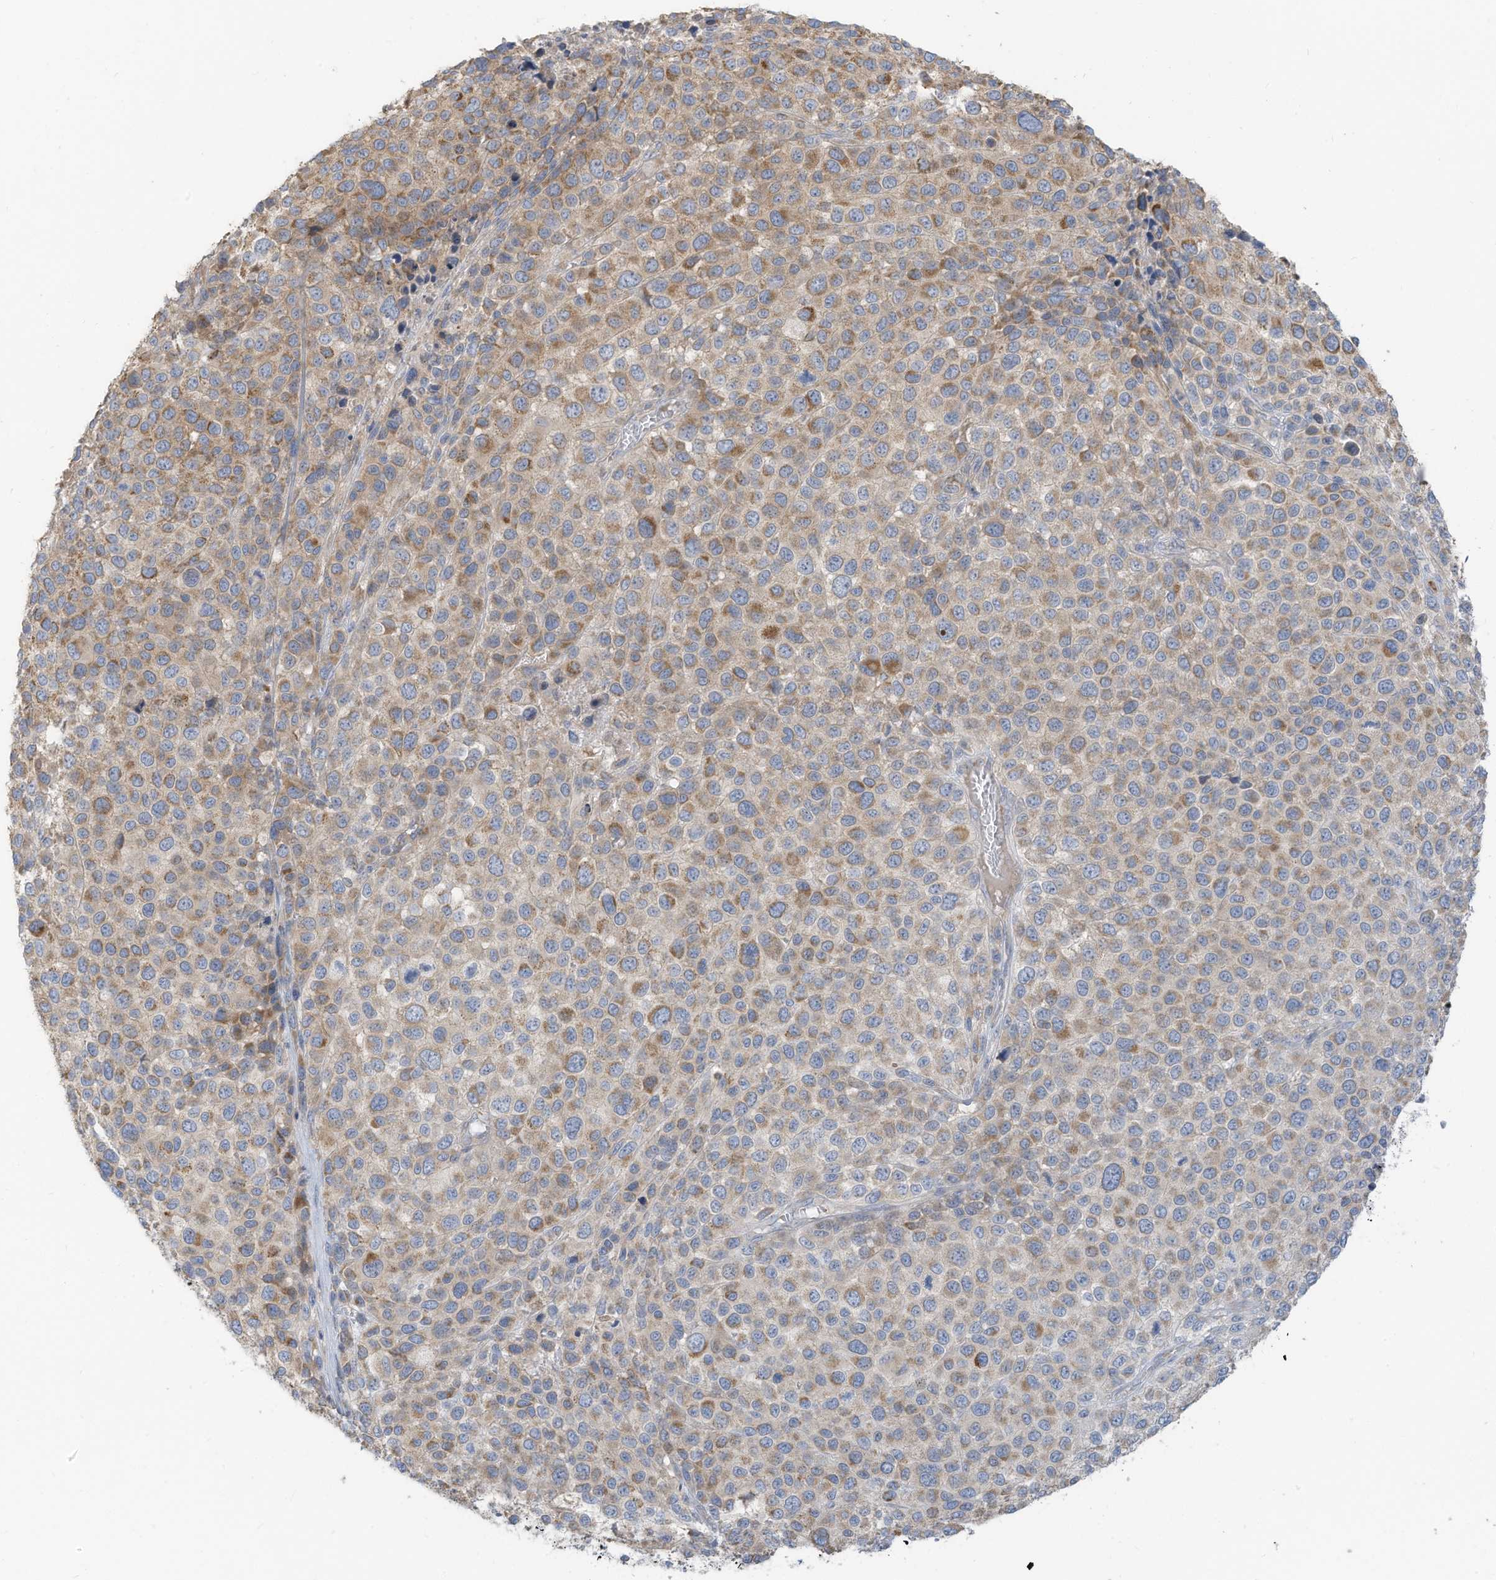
{"staining": {"intensity": "moderate", "quantity": "25%-75%", "location": "cytoplasmic/membranous"}, "tissue": "melanoma", "cell_type": "Tumor cells", "image_type": "cancer", "snomed": [{"axis": "morphology", "description": "Malignant melanoma, NOS"}, {"axis": "topography", "description": "Skin of trunk"}], "caption": "High-magnification brightfield microscopy of melanoma stained with DAB (brown) and counterstained with hematoxylin (blue). tumor cells exhibit moderate cytoplasmic/membranous staining is identified in approximately25%-75% of cells. (IHC, brightfield microscopy, high magnification).", "gene": "GTPBP2", "patient": {"sex": "male", "age": 71}}